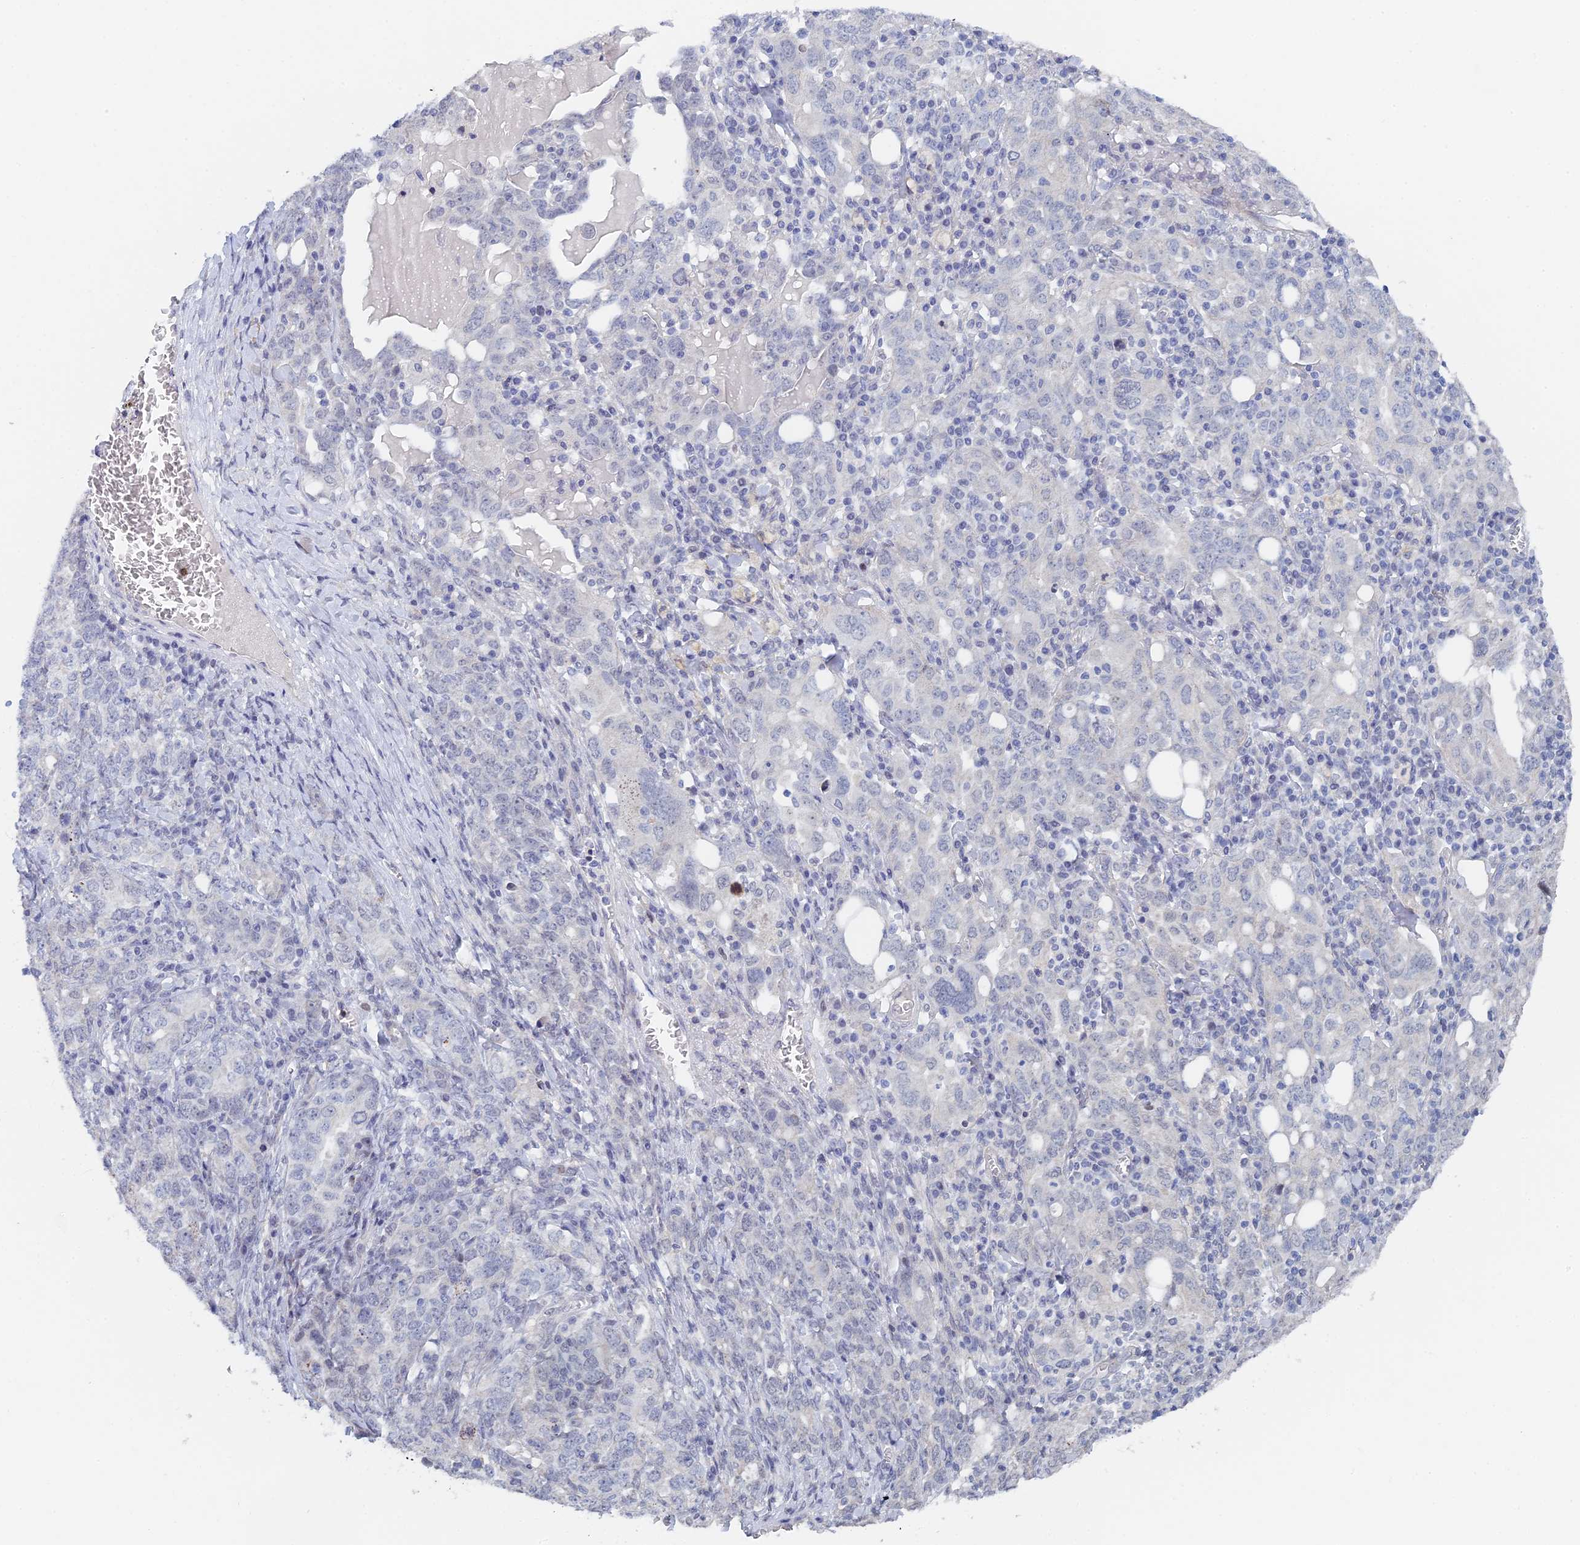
{"staining": {"intensity": "negative", "quantity": "none", "location": "none"}, "tissue": "ovarian cancer", "cell_type": "Tumor cells", "image_type": "cancer", "snomed": [{"axis": "morphology", "description": "Carcinoma, endometroid"}, {"axis": "topography", "description": "Ovary"}], "caption": "High magnification brightfield microscopy of ovarian cancer (endometroid carcinoma) stained with DAB (3,3'-diaminobenzidine) (brown) and counterstained with hematoxylin (blue): tumor cells show no significant staining. (DAB immunohistochemistry (IHC), high magnification).", "gene": "GMNC", "patient": {"sex": "female", "age": 62}}